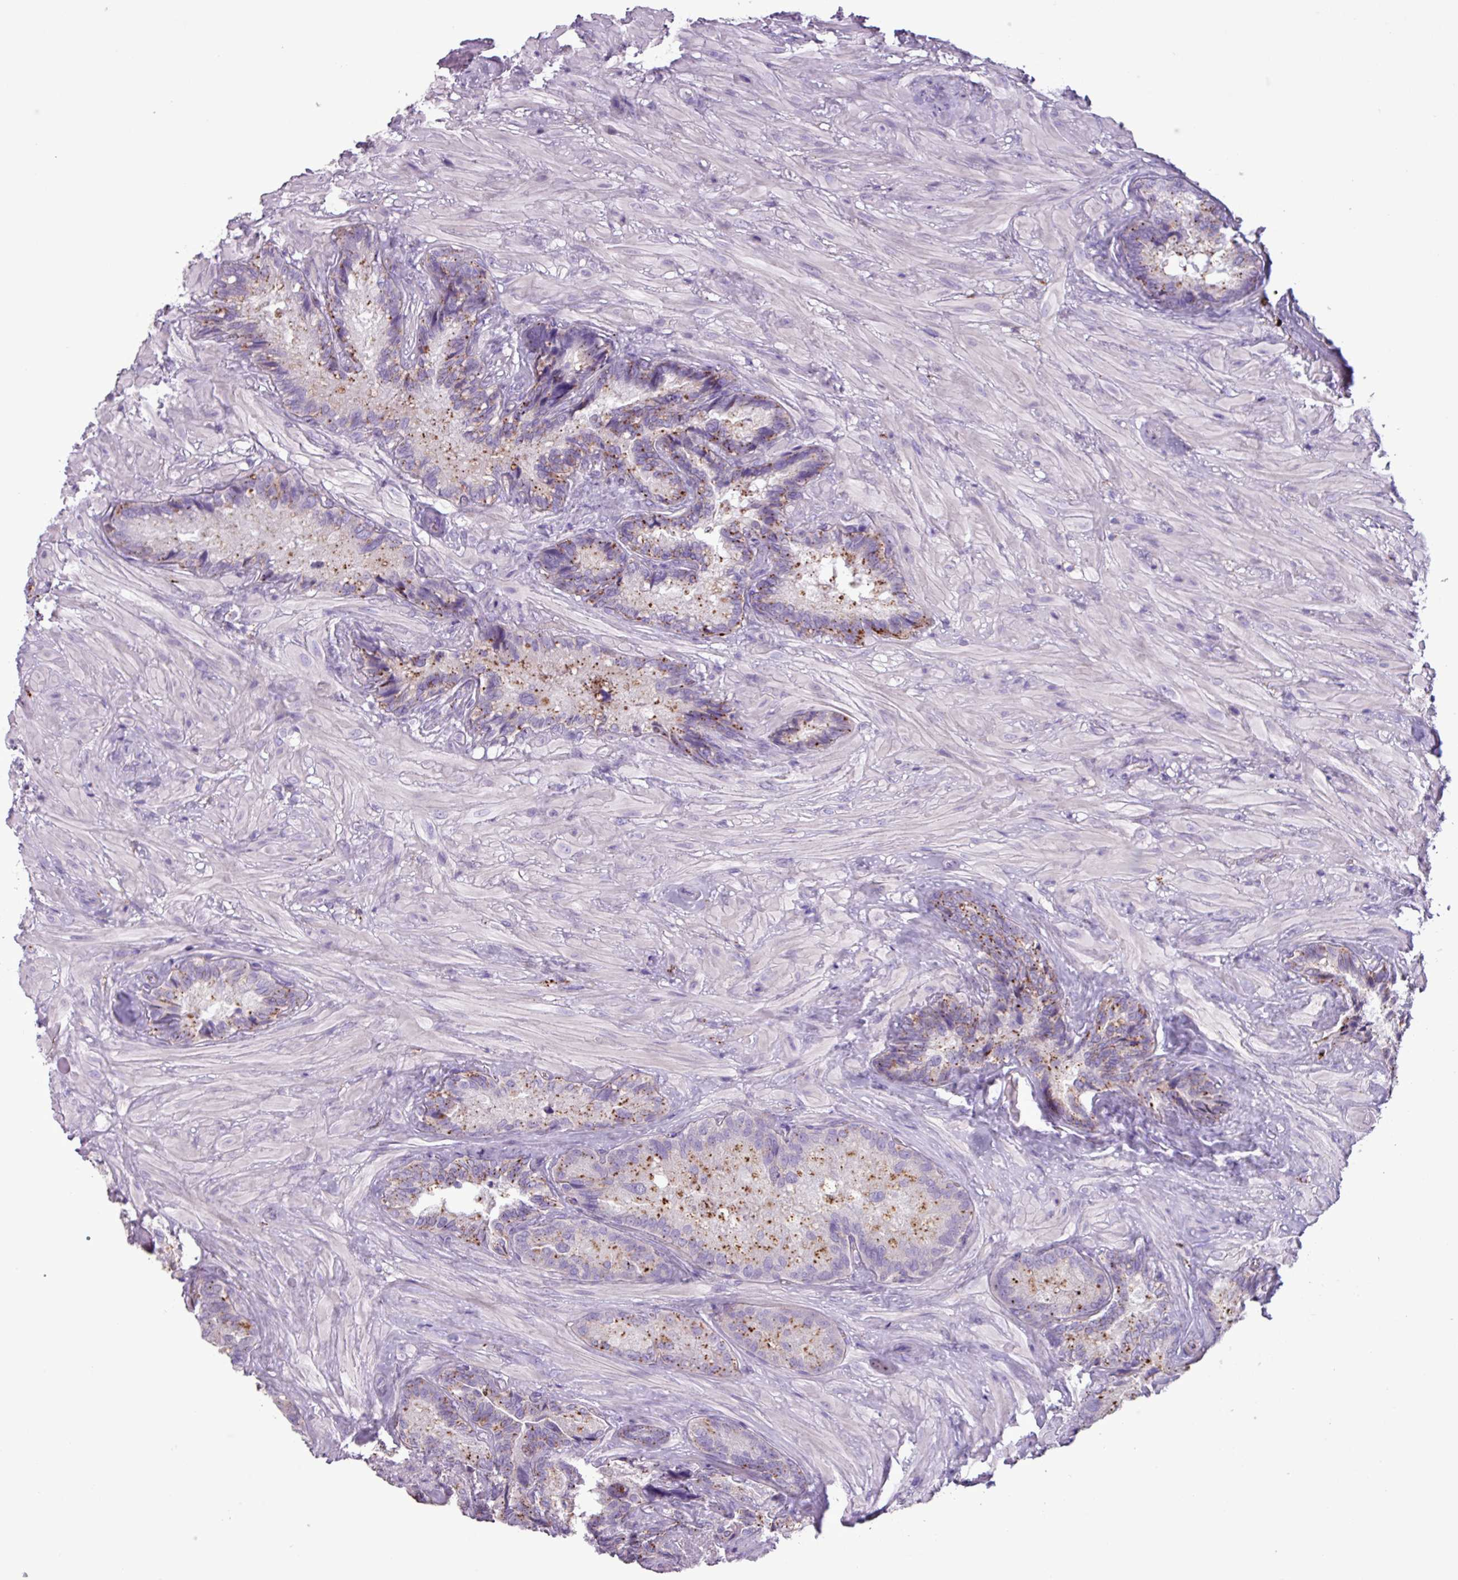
{"staining": {"intensity": "moderate", "quantity": "25%-75%", "location": "cytoplasmic/membranous"}, "tissue": "seminal vesicle", "cell_type": "Glandular cells", "image_type": "normal", "snomed": [{"axis": "morphology", "description": "Normal tissue, NOS"}, {"axis": "topography", "description": "Seminal veicle"}], "caption": "Immunohistochemistry (IHC) staining of unremarkable seminal vesicle, which shows medium levels of moderate cytoplasmic/membranous staining in about 25%-75% of glandular cells indicating moderate cytoplasmic/membranous protein staining. The staining was performed using DAB (3,3'-diaminobenzidine) (brown) for protein detection and nuclei were counterstained in hematoxylin (blue).", "gene": "C4A", "patient": {"sex": "male", "age": 62}}